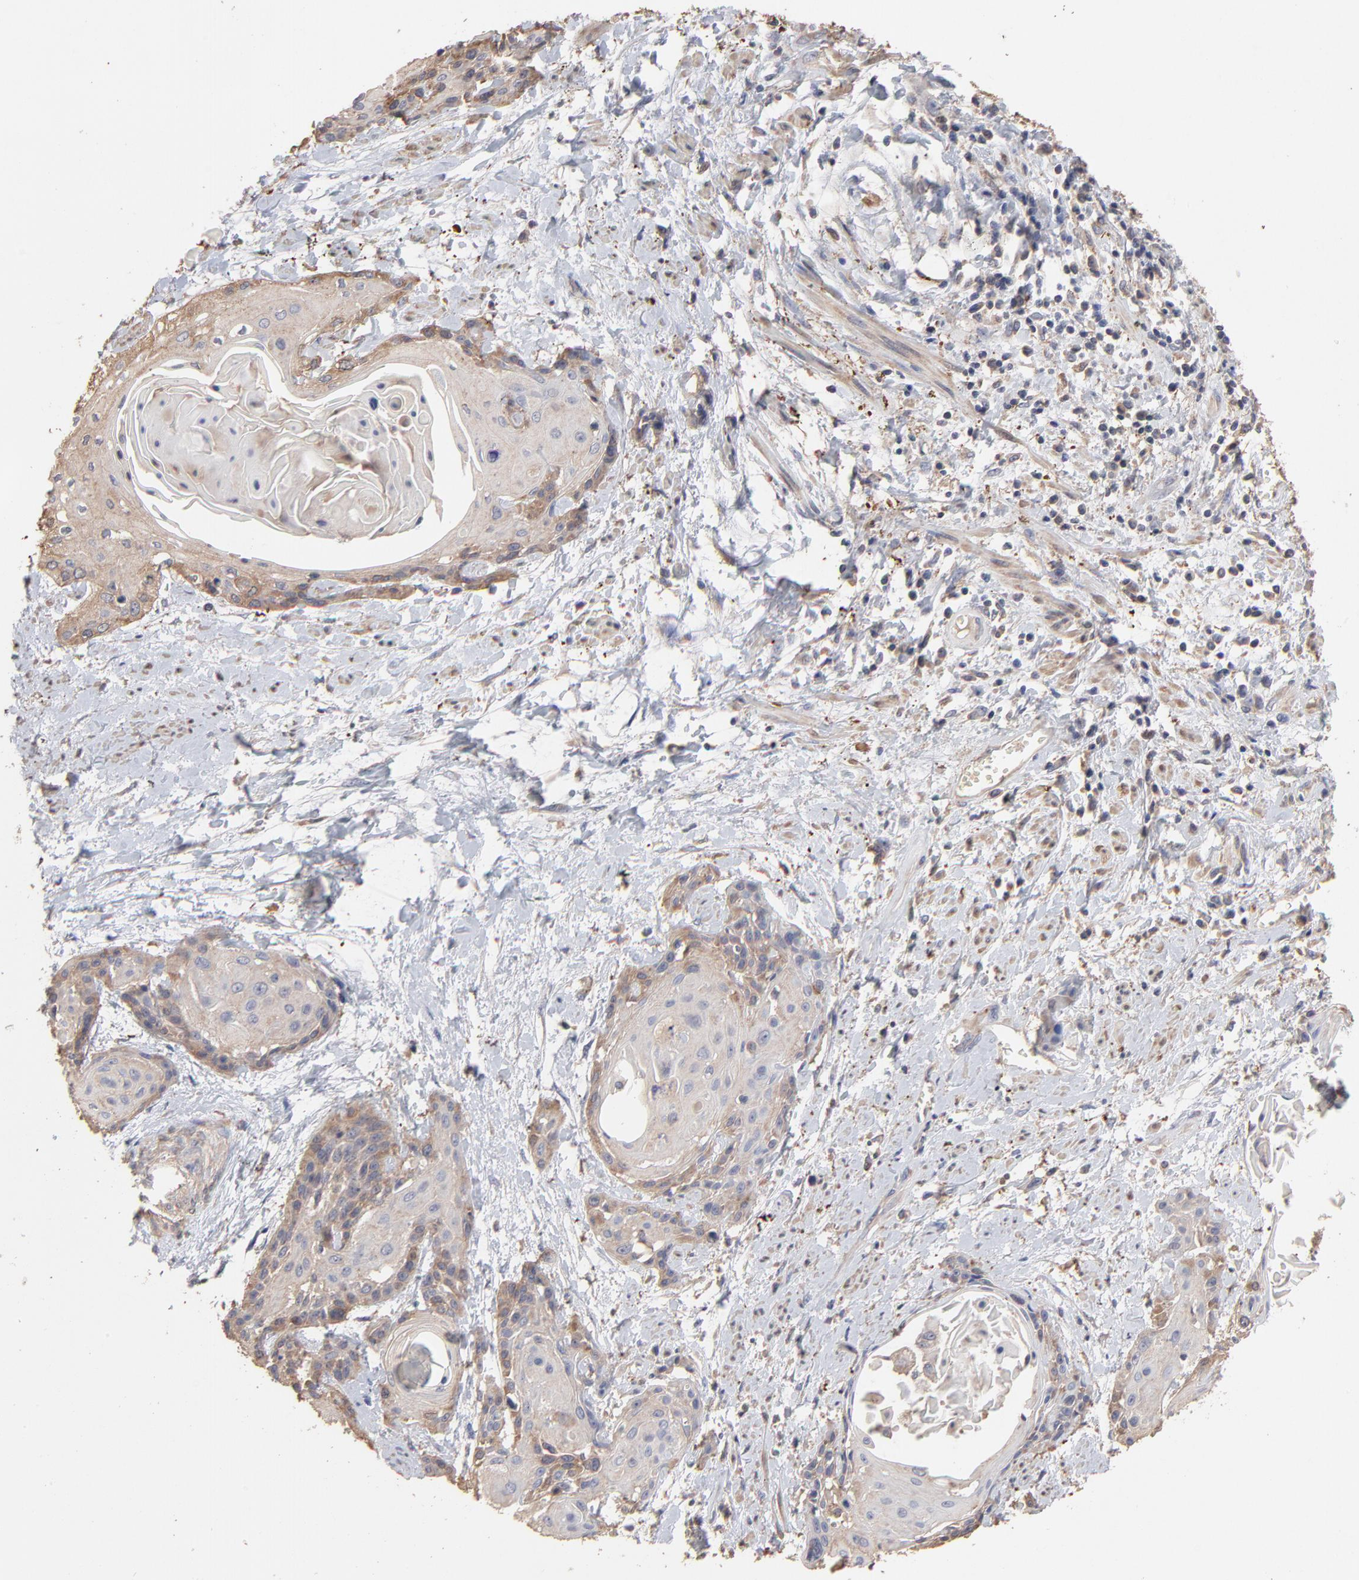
{"staining": {"intensity": "moderate", "quantity": ">75%", "location": "cytoplasmic/membranous"}, "tissue": "cervical cancer", "cell_type": "Tumor cells", "image_type": "cancer", "snomed": [{"axis": "morphology", "description": "Squamous cell carcinoma, NOS"}, {"axis": "topography", "description": "Cervix"}], "caption": "High-magnification brightfield microscopy of cervical squamous cell carcinoma stained with DAB (3,3'-diaminobenzidine) (brown) and counterstained with hematoxylin (blue). tumor cells exhibit moderate cytoplasmic/membranous positivity is appreciated in about>75% of cells.", "gene": "TANGO2", "patient": {"sex": "female", "age": 57}}